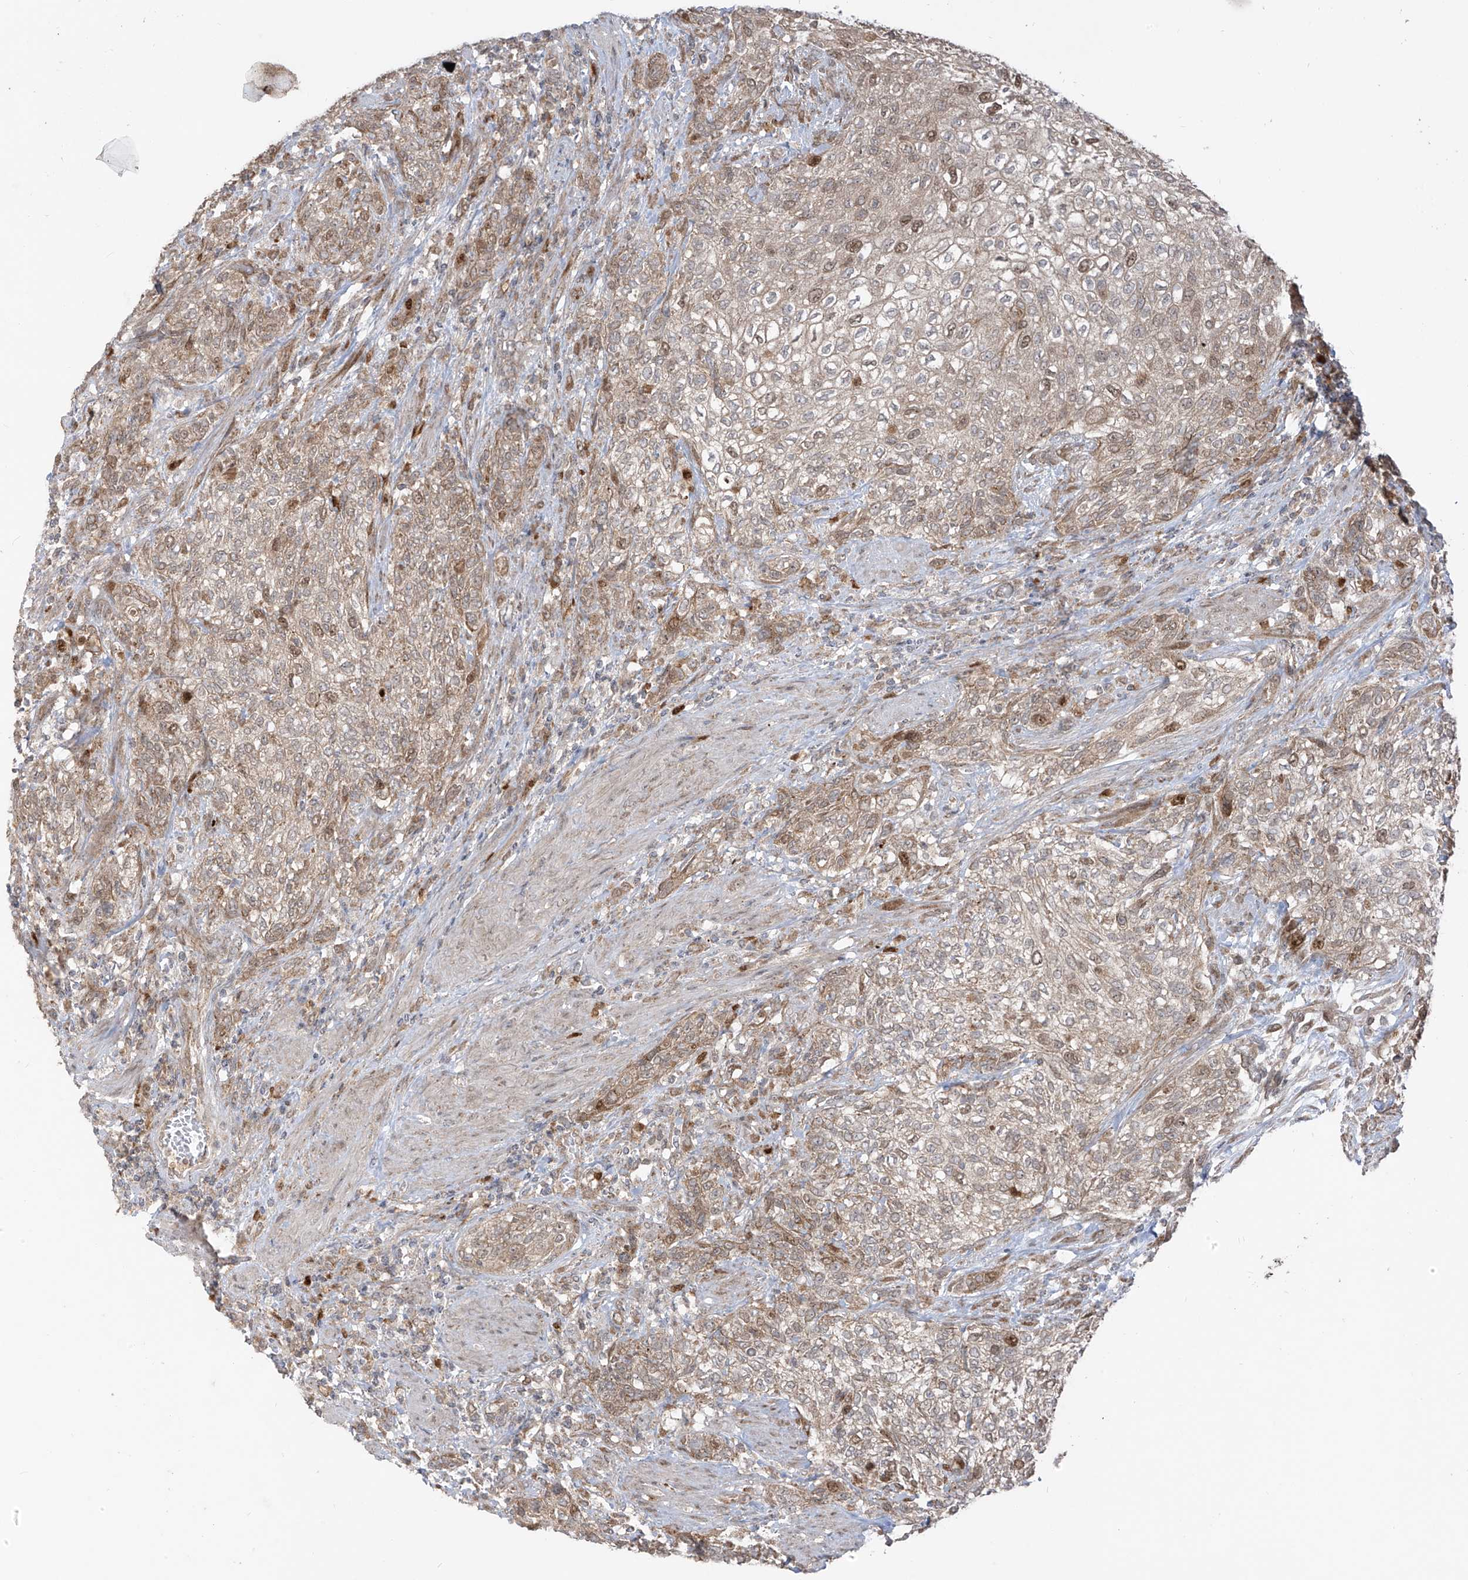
{"staining": {"intensity": "weak", "quantity": ">75%", "location": "cytoplasmic/membranous,nuclear"}, "tissue": "urothelial cancer", "cell_type": "Tumor cells", "image_type": "cancer", "snomed": [{"axis": "morphology", "description": "Urothelial carcinoma, High grade"}, {"axis": "topography", "description": "Urinary bladder"}], "caption": "Immunohistochemical staining of urothelial carcinoma (high-grade) shows weak cytoplasmic/membranous and nuclear protein expression in approximately >75% of tumor cells.", "gene": "PDE11A", "patient": {"sex": "male", "age": 35}}